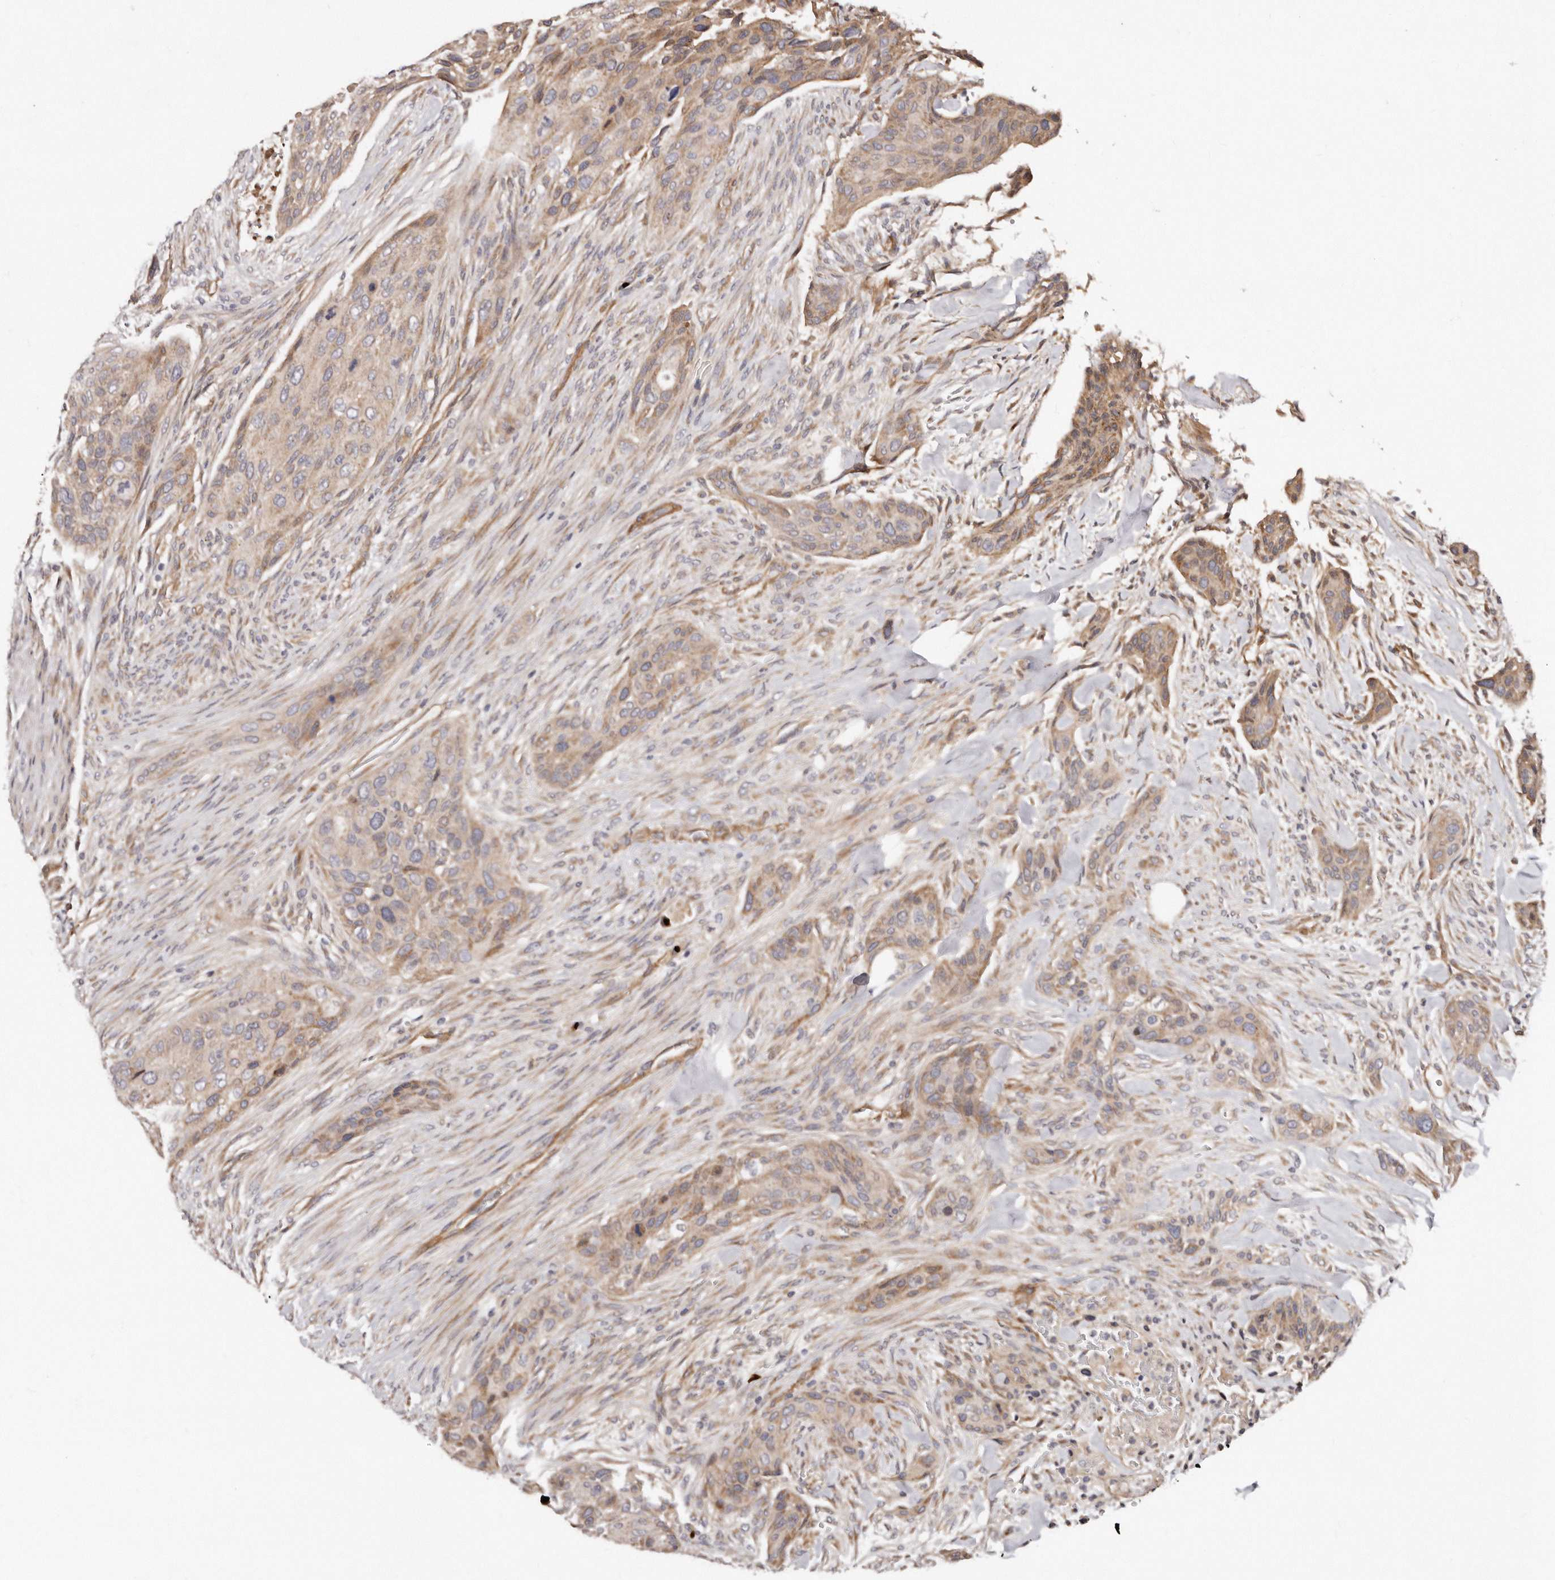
{"staining": {"intensity": "moderate", "quantity": "25%-75%", "location": "cytoplasmic/membranous"}, "tissue": "urothelial cancer", "cell_type": "Tumor cells", "image_type": "cancer", "snomed": [{"axis": "morphology", "description": "Urothelial carcinoma, High grade"}, {"axis": "topography", "description": "Urinary bladder"}], "caption": "Urothelial cancer stained with DAB IHC displays medium levels of moderate cytoplasmic/membranous positivity in about 25%-75% of tumor cells.", "gene": "DACT2", "patient": {"sex": "male", "age": 35}}